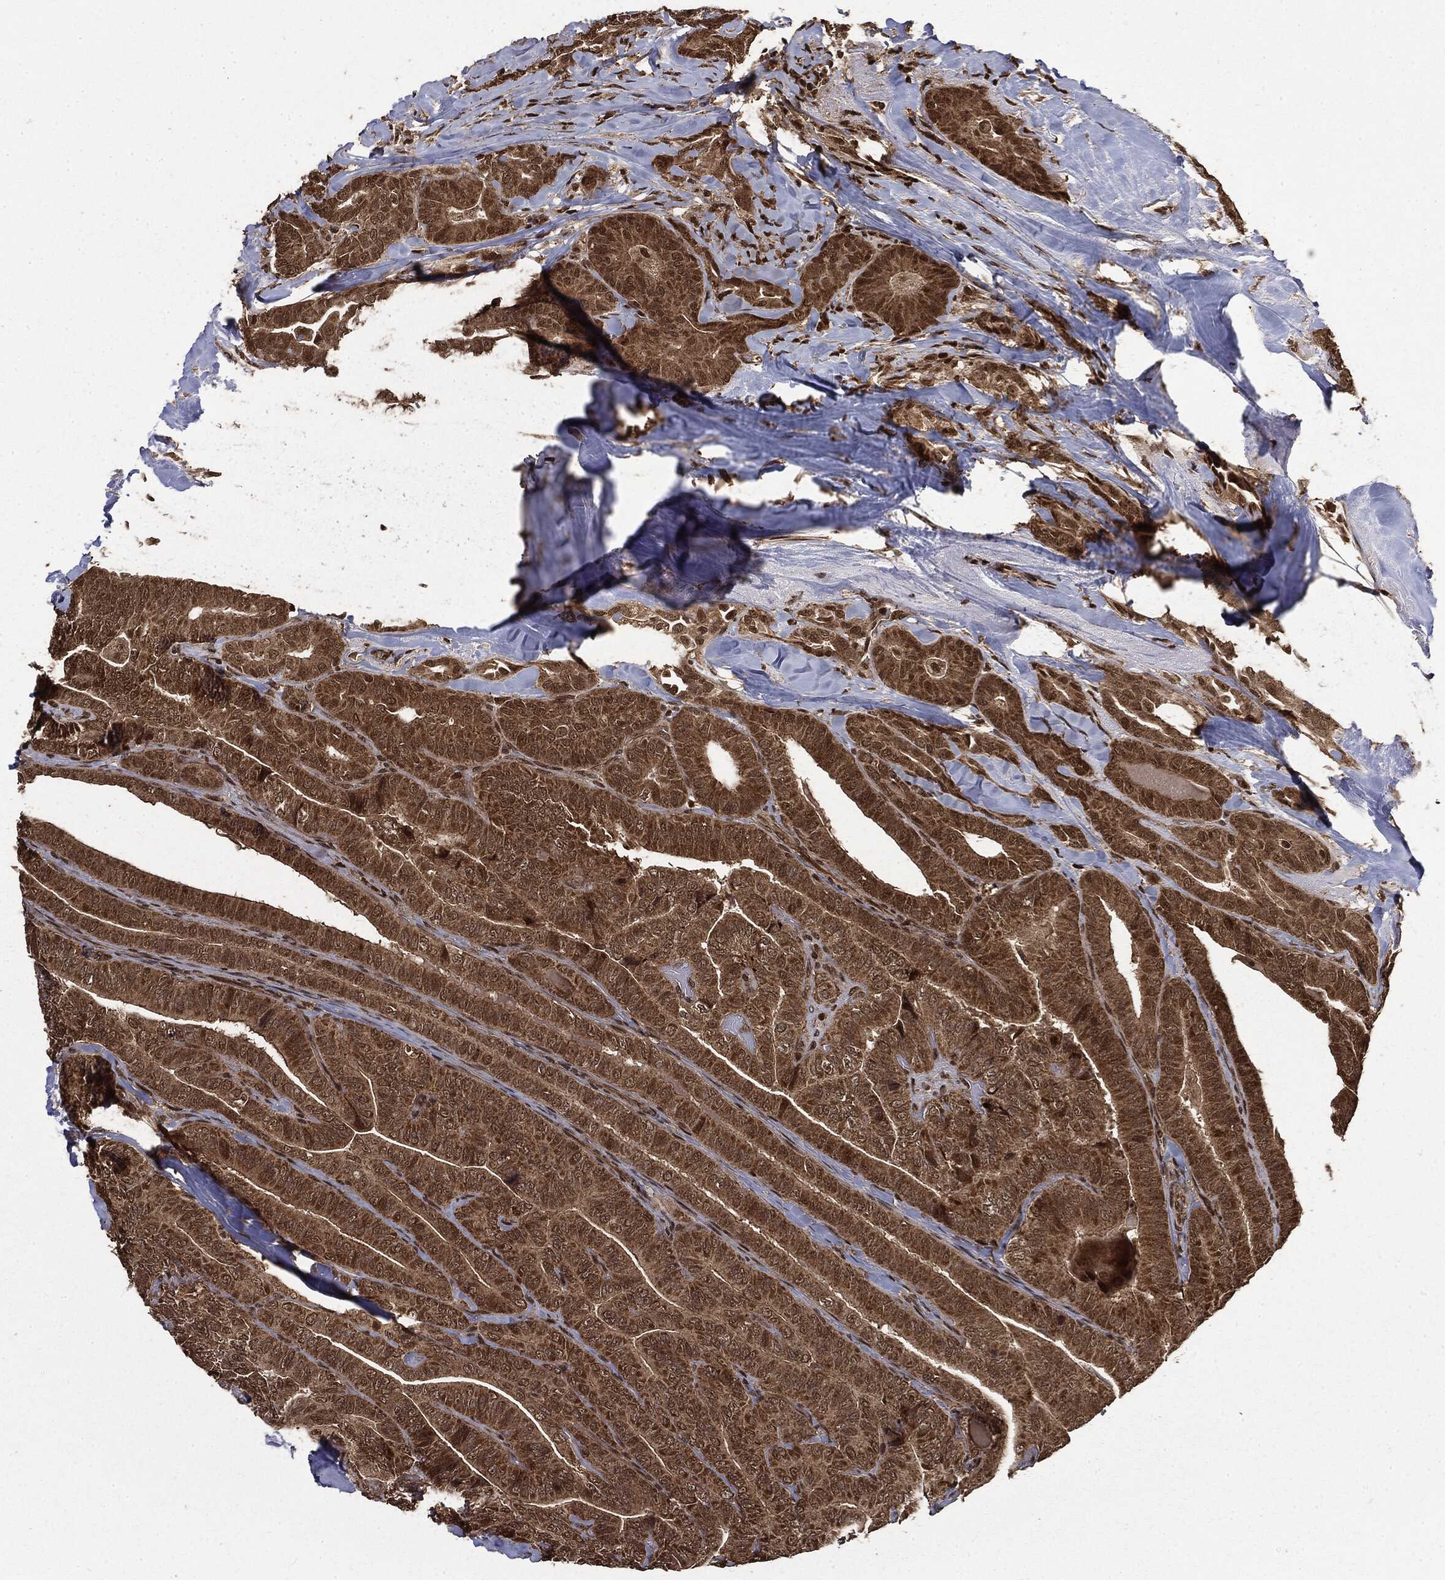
{"staining": {"intensity": "moderate", "quantity": ">75%", "location": "cytoplasmic/membranous,nuclear"}, "tissue": "thyroid cancer", "cell_type": "Tumor cells", "image_type": "cancer", "snomed": [{"axis": "morphology", "description": "Papillary adenocarcinoma, NOS"}, {"axis": "topography", "description": "Thyroid gland"}], "caption": "This image demonstrates thyroid cancer (papillary adenocarcinoma) stained with IHC to label a protein in brown. The cytoplasmic/membranous and nuclear of tumor cells show moderate positivity for the protein. Nuclei are counter-stained blue.", "gene": "CTDP1", "patient": {"sex": "male", "age": 61}}